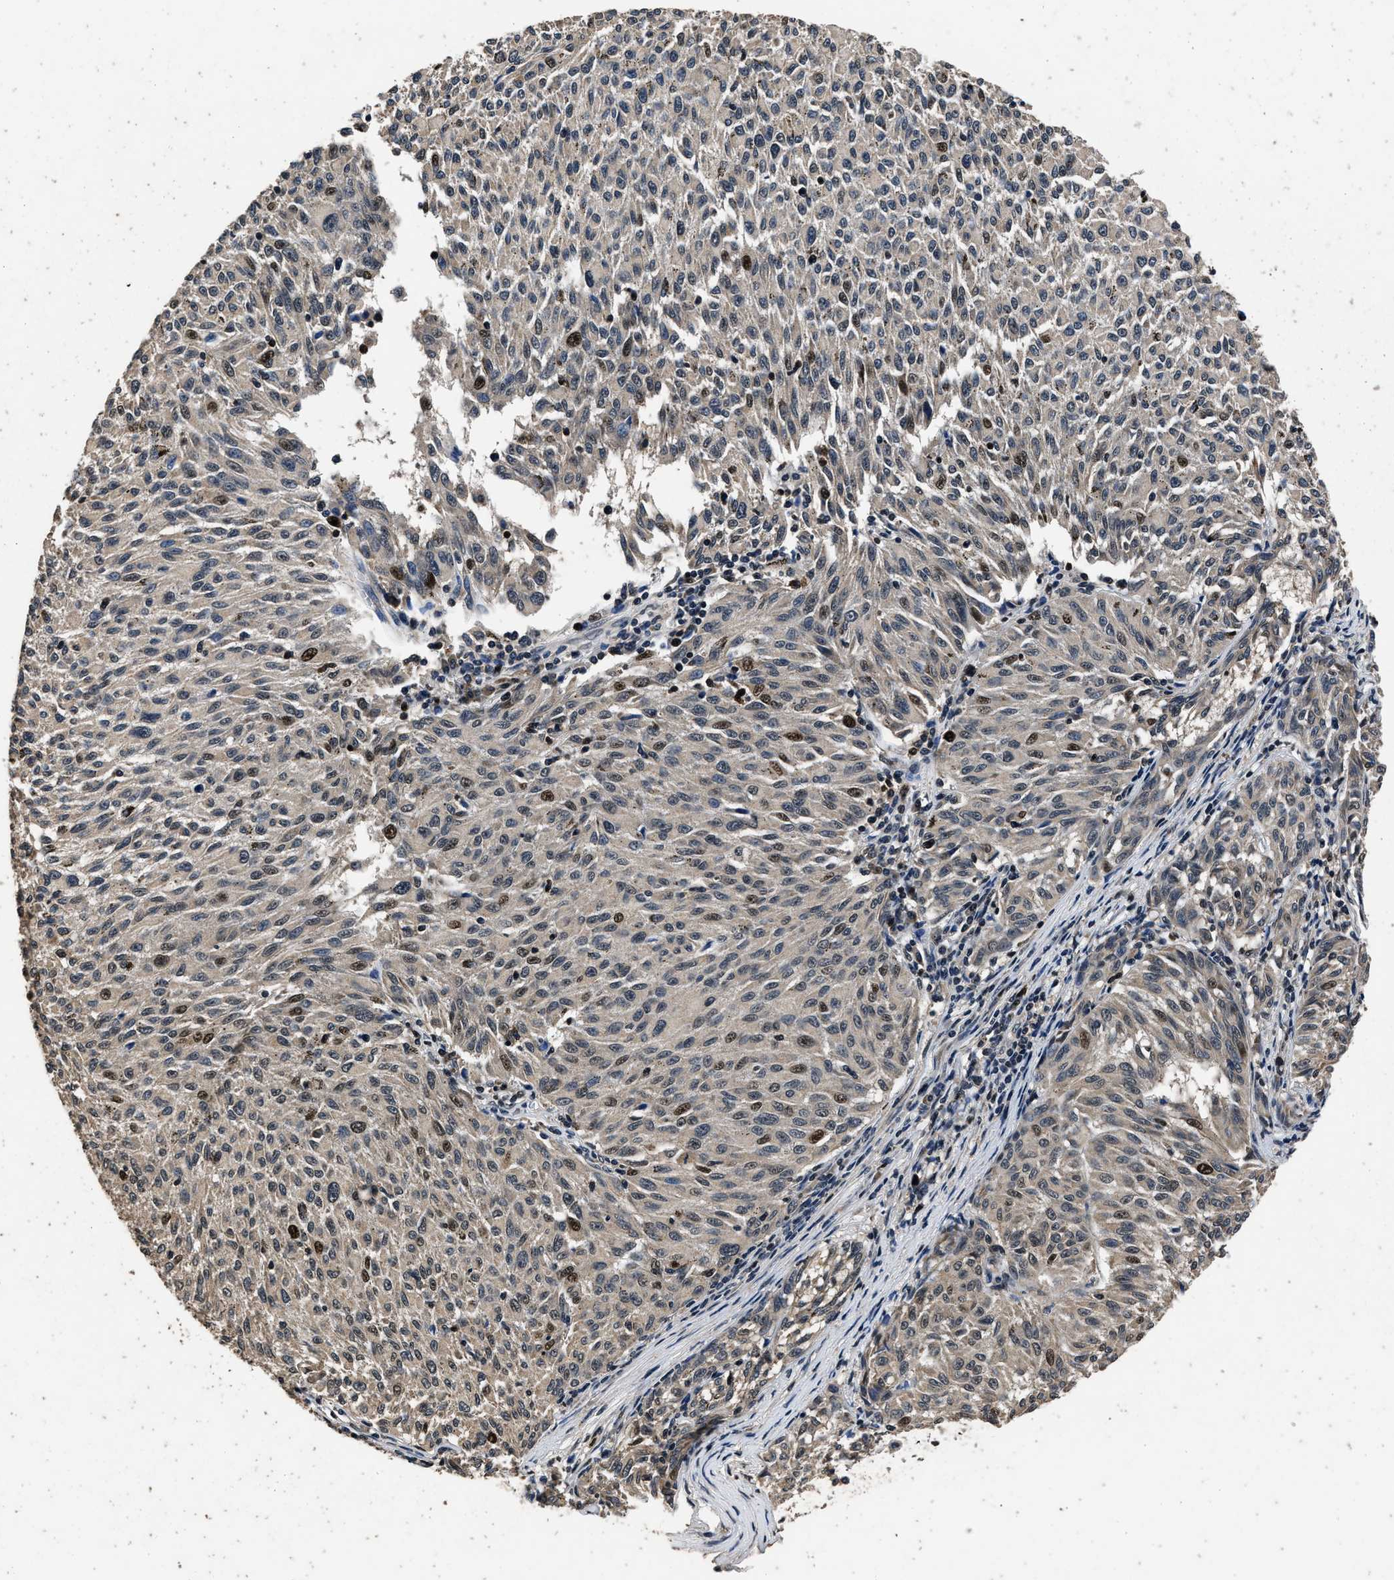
{"staining": {"intensity": "strong", "quantity": "<25%", "location": "nuclear"}, "tissue": "melanoma", "cell_type": "Tumor cells", "image_type": "cancer", "snomed": [{"axis": "morphology", "description": "Malignant melanoma, NOS"}, {"axis": "topography", "description": "Skin"}], "caption": "Immunohistochemical staining of human melanoma exhibits strong nuclear protein positivity in about <25% of tumor cells.", "gene": "CSTF1", "patient": {"sex": "female", "age": 72}}